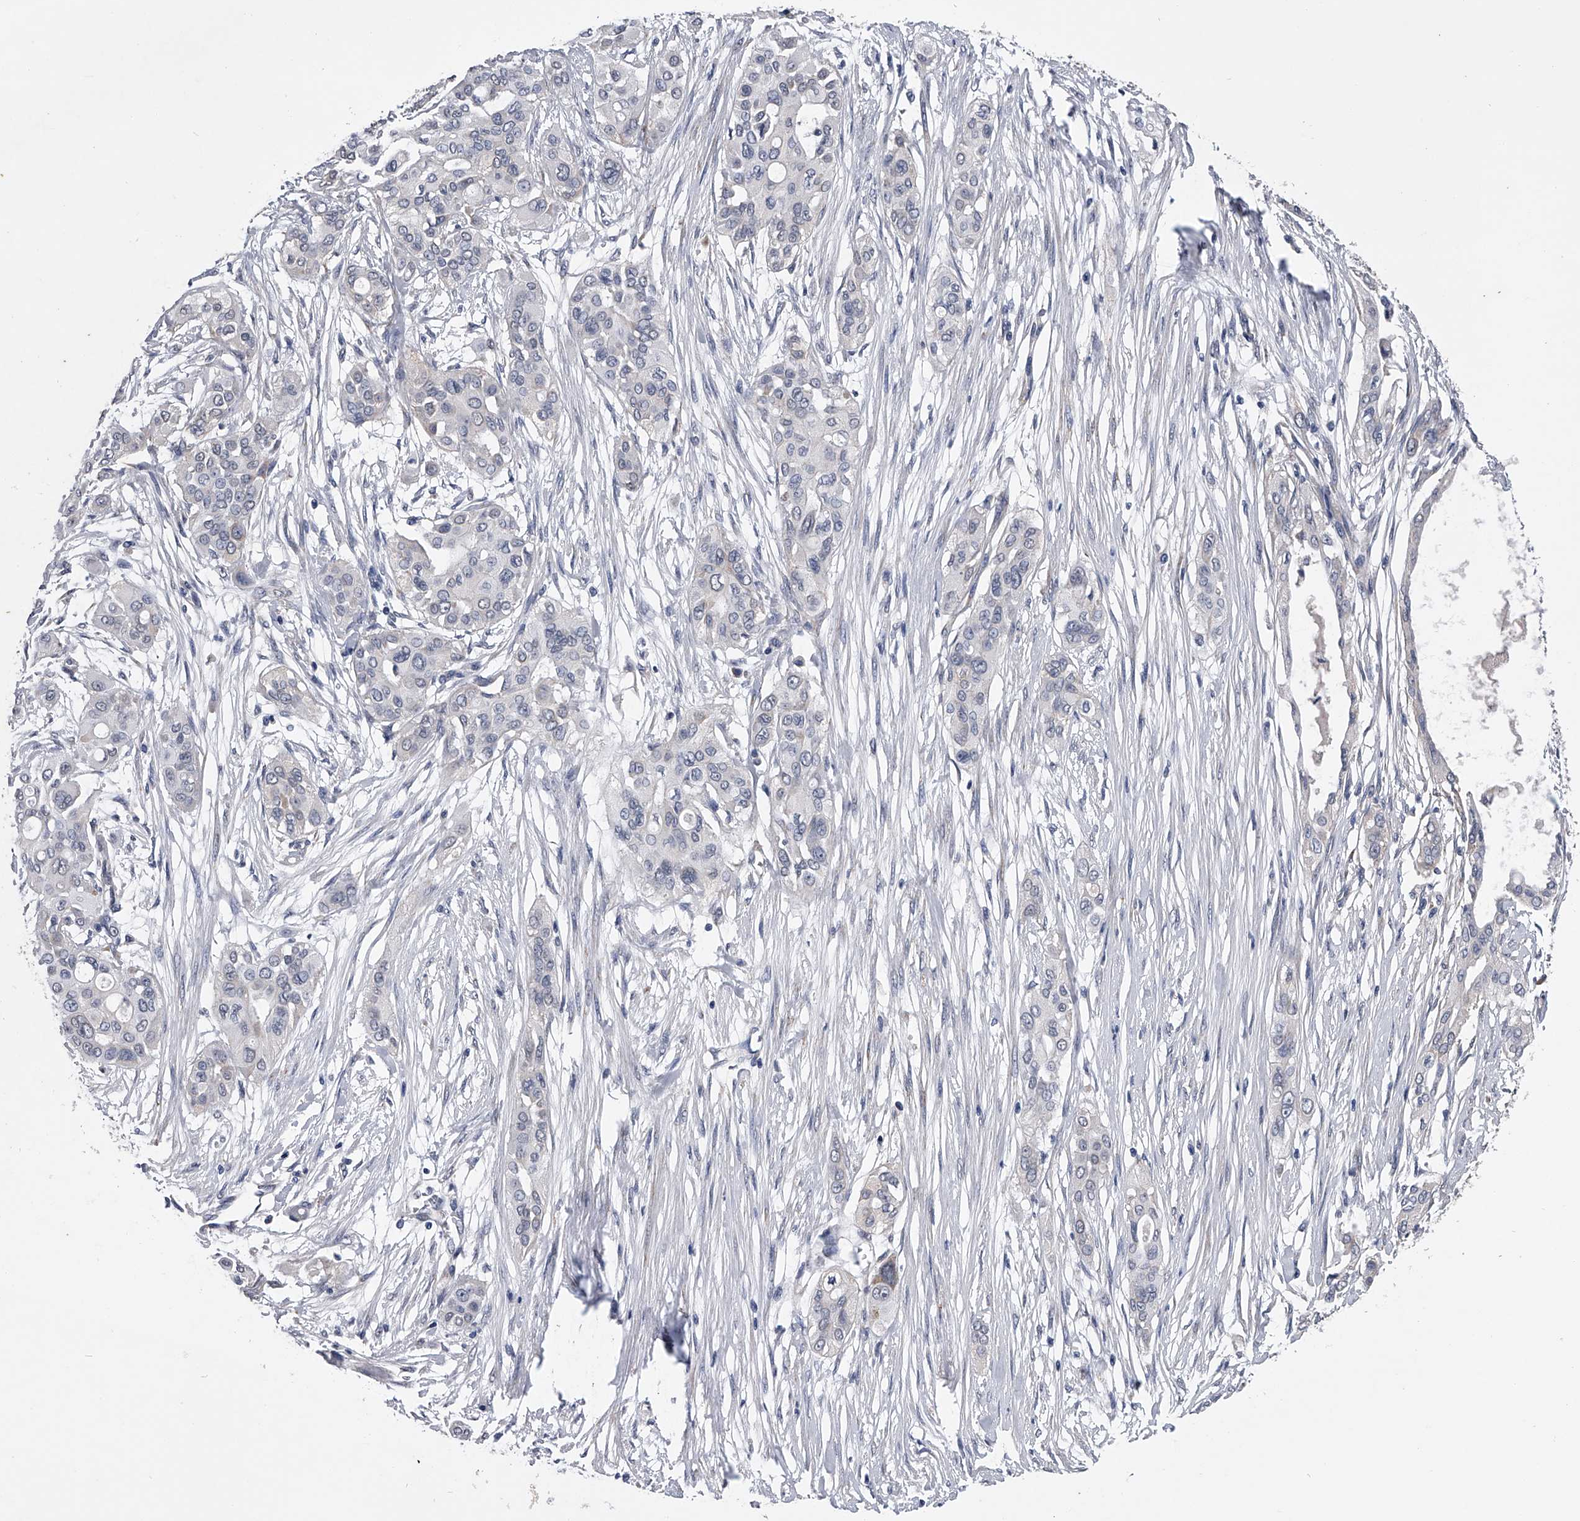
{"staining": {"intensity": "negative", "quantity": "none", "location": "none"}, "tissue": "pancreatic cancer", "cell_type": "Tumor cells", "image_type": "cancer", "snomed": [{"axis": "morphology", "description": "Adenocarcinoma, NOS"}, {"axis": "topography", "description": "Pancreas"}], "caption": "Immunohistochemistry (IHC) image of adenocarcinoma (pancreatic) stained for a protein (brown), which exhibits no positivity in tumor cells.", "gene": "OAT", "patient": {"sex": "female", "age": 60}}